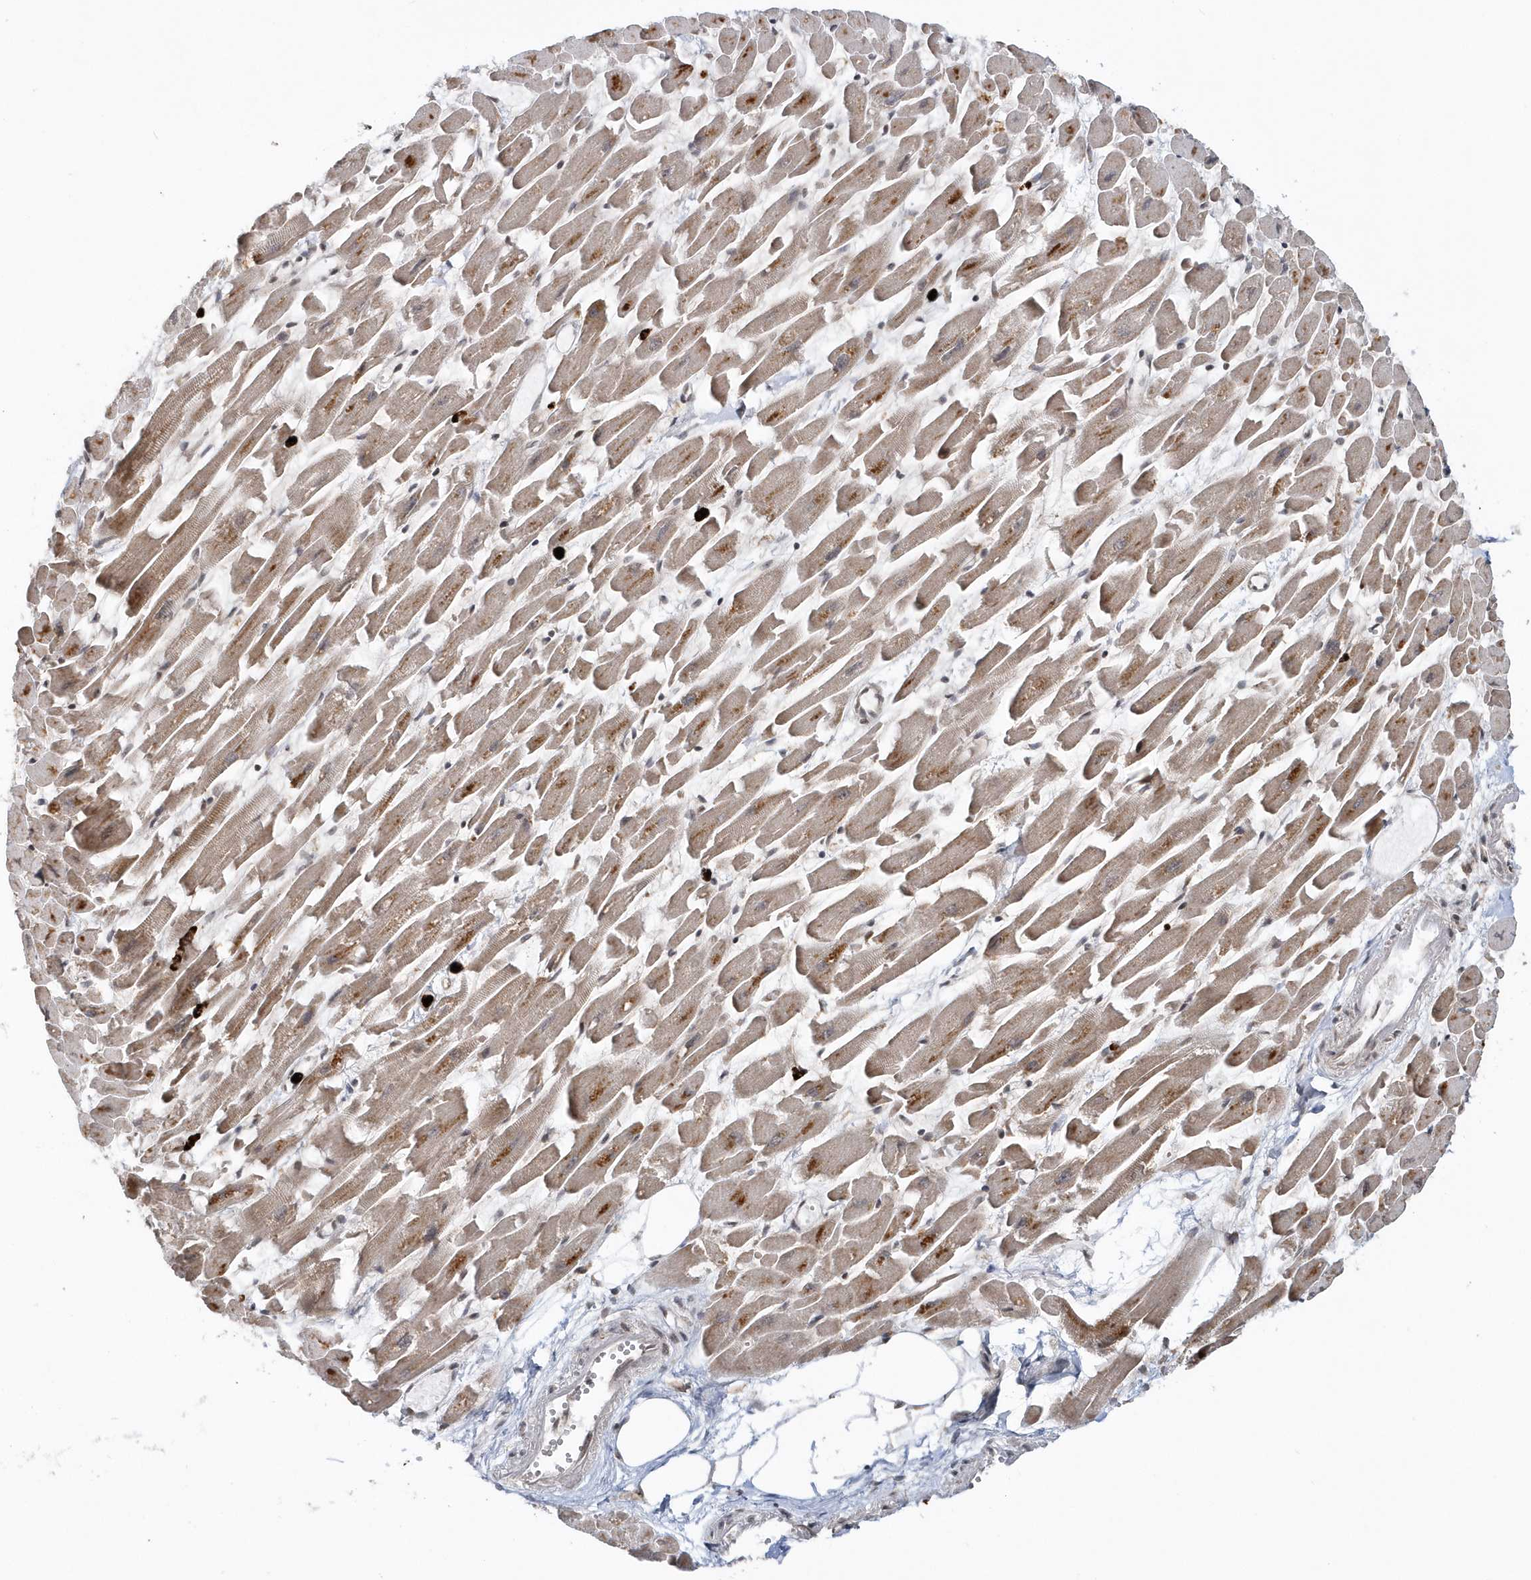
{"staining": {"intensity": "moderate", "quantity": "25%-75%", "location": "cytoplasmic/membranous,nuclear"}, "tissue": "heart muscle", "cell_type": "Cardiomyocytes", "image_type": "normal", "snomed": [{"axis": "morphology", "description": "Normal tissue, NOS"}, {"axis": "topography", "description": "Heart"}], "caption": "This photomicrograph demonstrates immunohistochemistry (IHC) staining of normal heart muscle, with medium moderate cytoplasmic/membranous,nuclear positivity in about 25%-75% of cardiomyocytes.", "gene": "SOWAHB", "patient": {"sex": "female", "age": 64}}